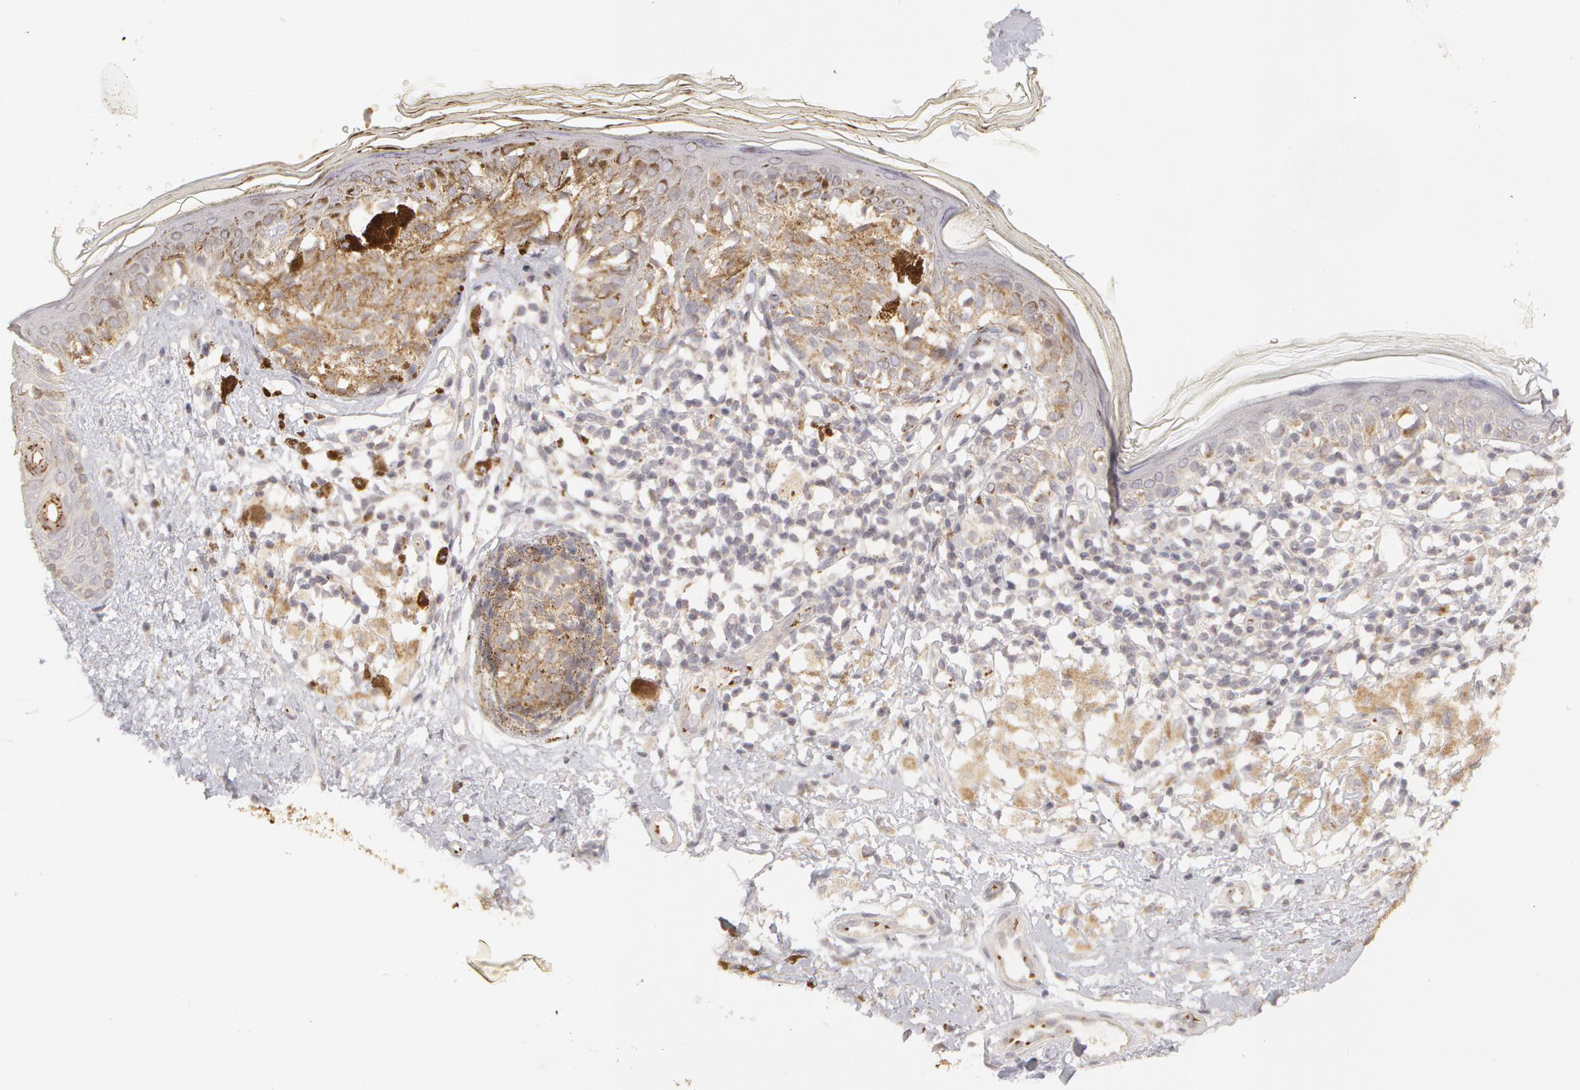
{"staining": {"intensity": "weak", "quantity": "25%-75%", "location": "cytoplasmic/membranous"}, "tissue": "melanoma", "cell_type": "Tumor cells", "image_type": "cancer", "snomed": [{"axis": "morphology", "description": "Malignant melanoma, NOS"}, {"axis": "topography", "description": "Skin"}], "caption": "A brown stain shows weak cytoplasmic/membranous positivity of a protein in malignant melanoma tumor cells.", "gene": "ADPRH", "patient": {"sex": "male", "age": 88}}